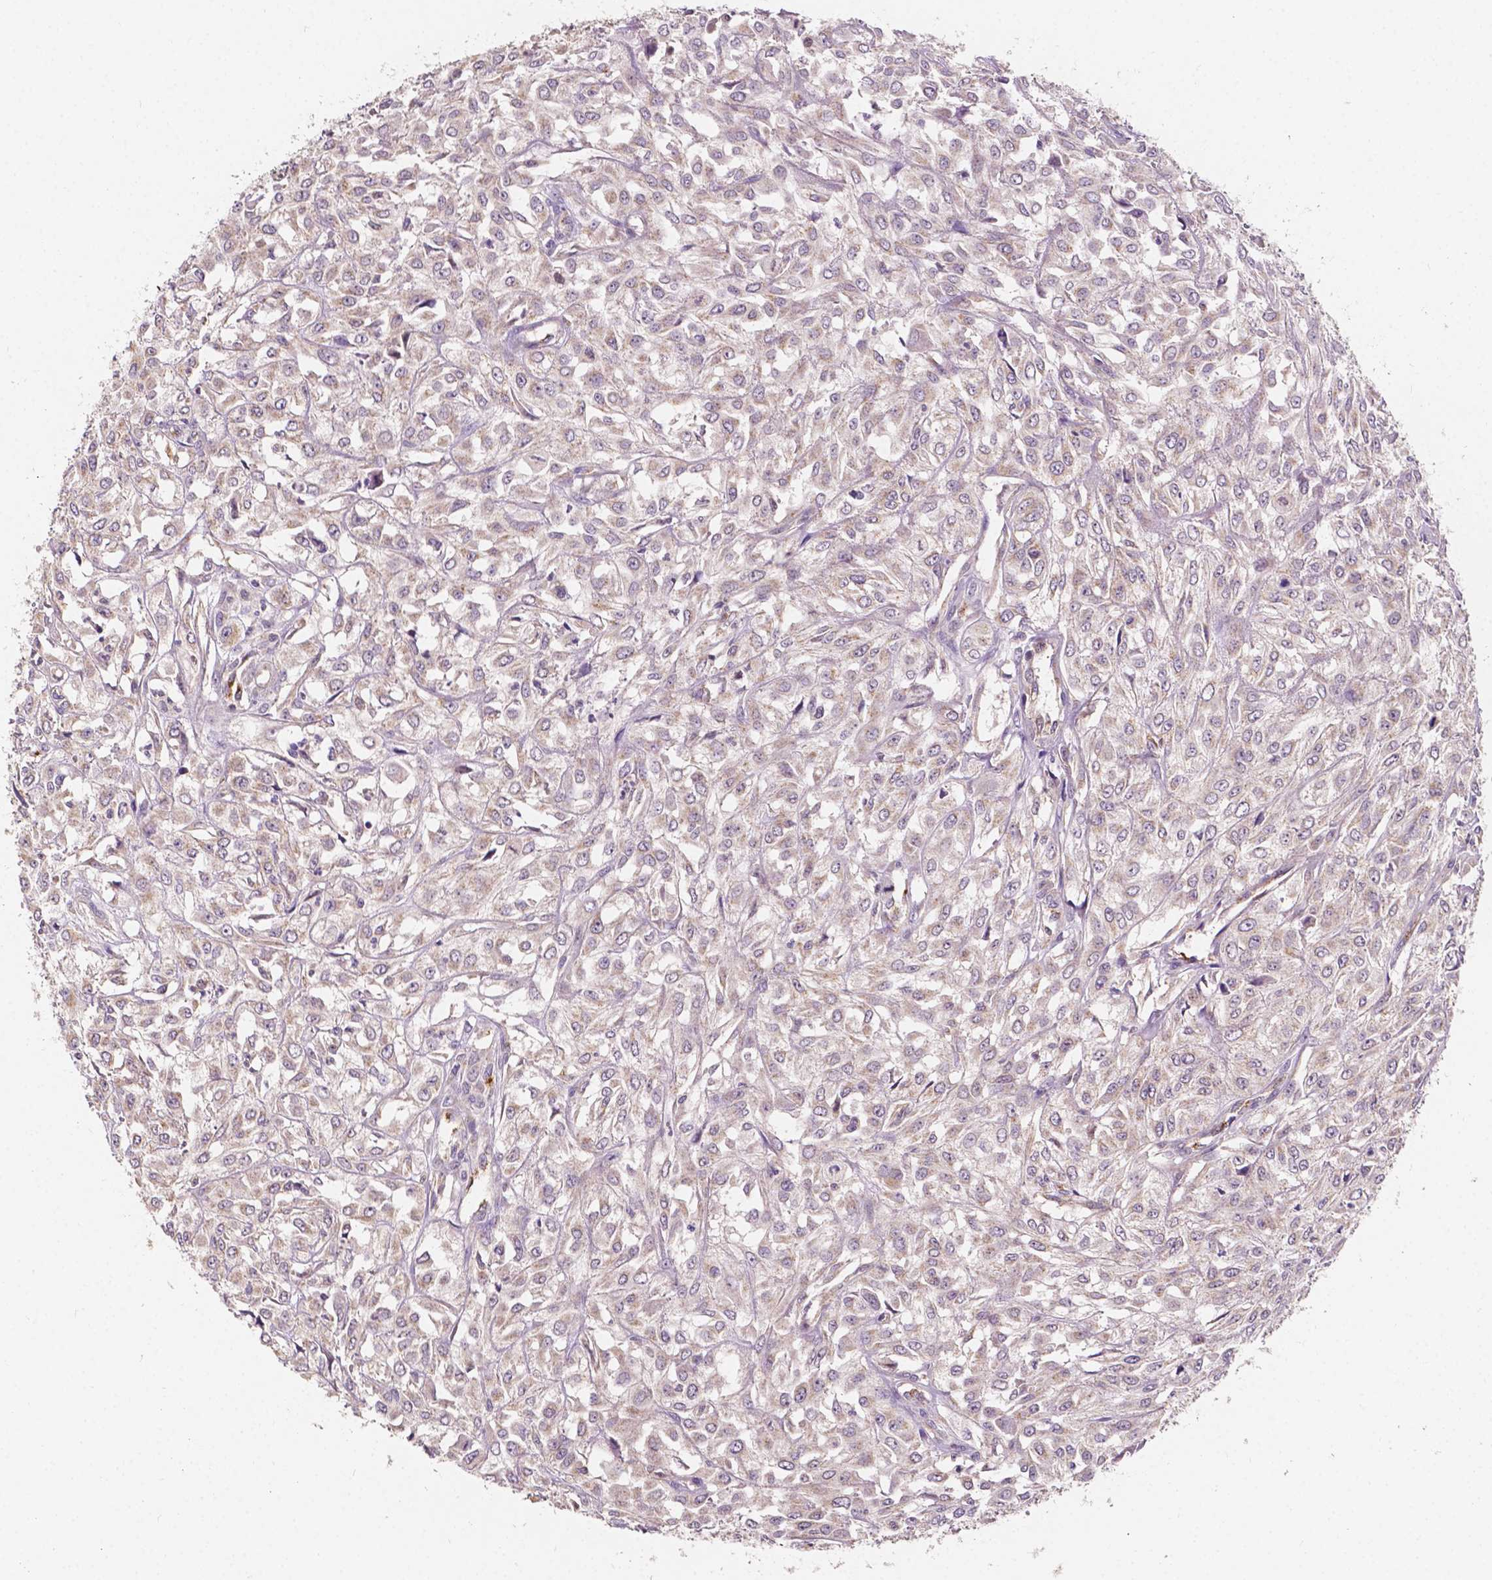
{"staining": {"intensity": "weak", "quantity": "<25%", "location": "cytoplasmic/membranous"}, "tissue": "urothelial cancer", "cell_type": "Tumor cells", "image_type": "cancer", "snomed": [{"axis": "morphology", "description": "Urothelial carcinoma, High grade"}, {"axis": "topography", "description": "Urinary bladder"}], "caption": "This is an immunohistochemistry (IHC) image of human urothelial cancer. There is no expression in tumor cells.", "gene": "SLC22A4", "patient": {"sex": "male", "age": 67}}